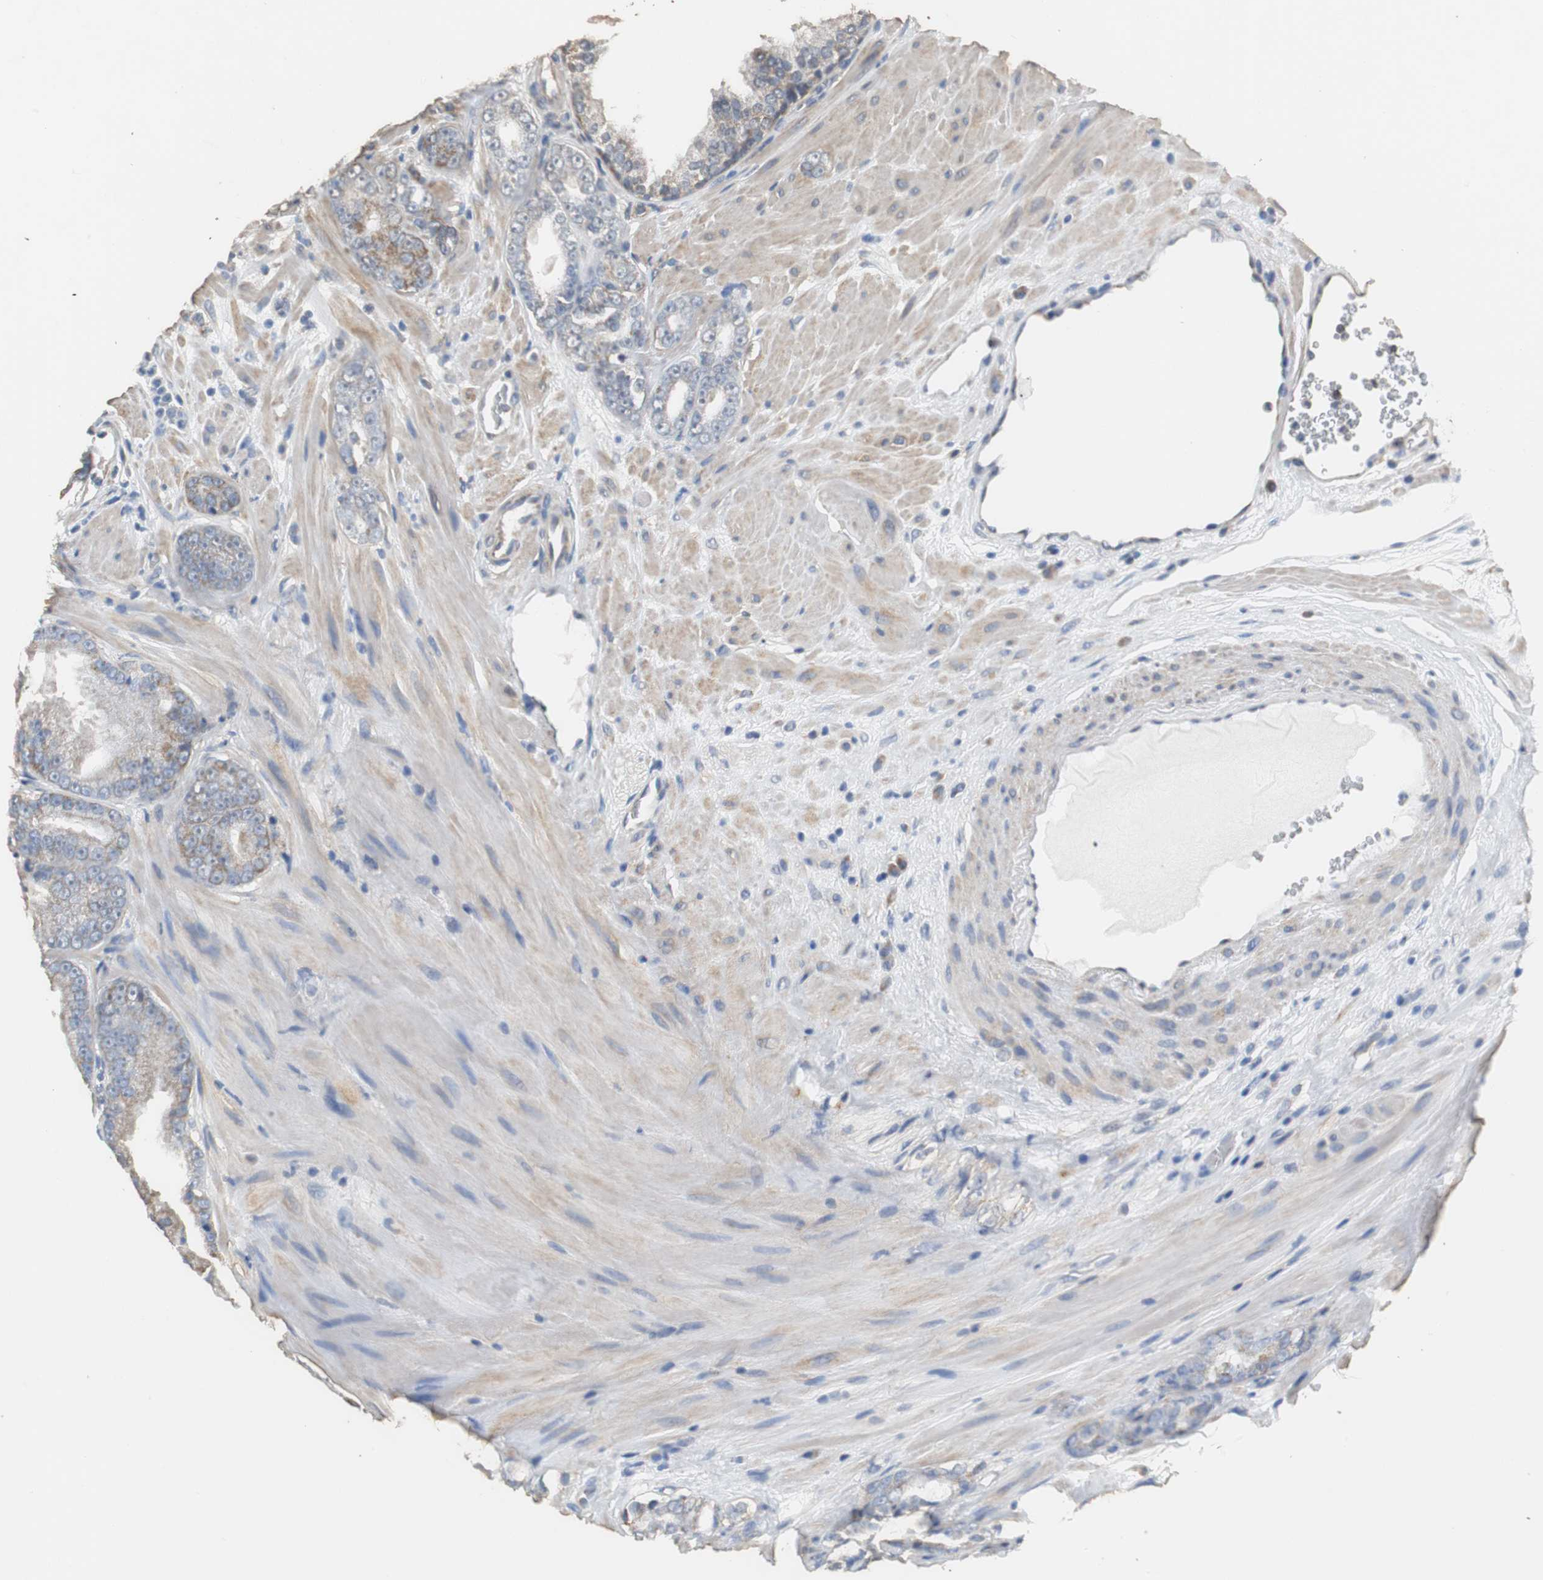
{"staining": {"intensity": "weak", "quantity": "<25%", "location": "cytoplasmic/membranous"}, "tissue": "prostate cancer", "cell_type": "Tumor cells", "image_type": "cancer", "snomed": [{"axis": "morphology", "description": "Adenocarcinoma, Low grade"}, {"axis": "topography", "description": "Prostate"}], "caption": "Immunohistochemistry (IHC) of human prostate adenocarcinoma (low-grade) reveals no staining in tumor cells.", "gene": "HMGCL", "patient": {"sex": "male", "age": 58}}